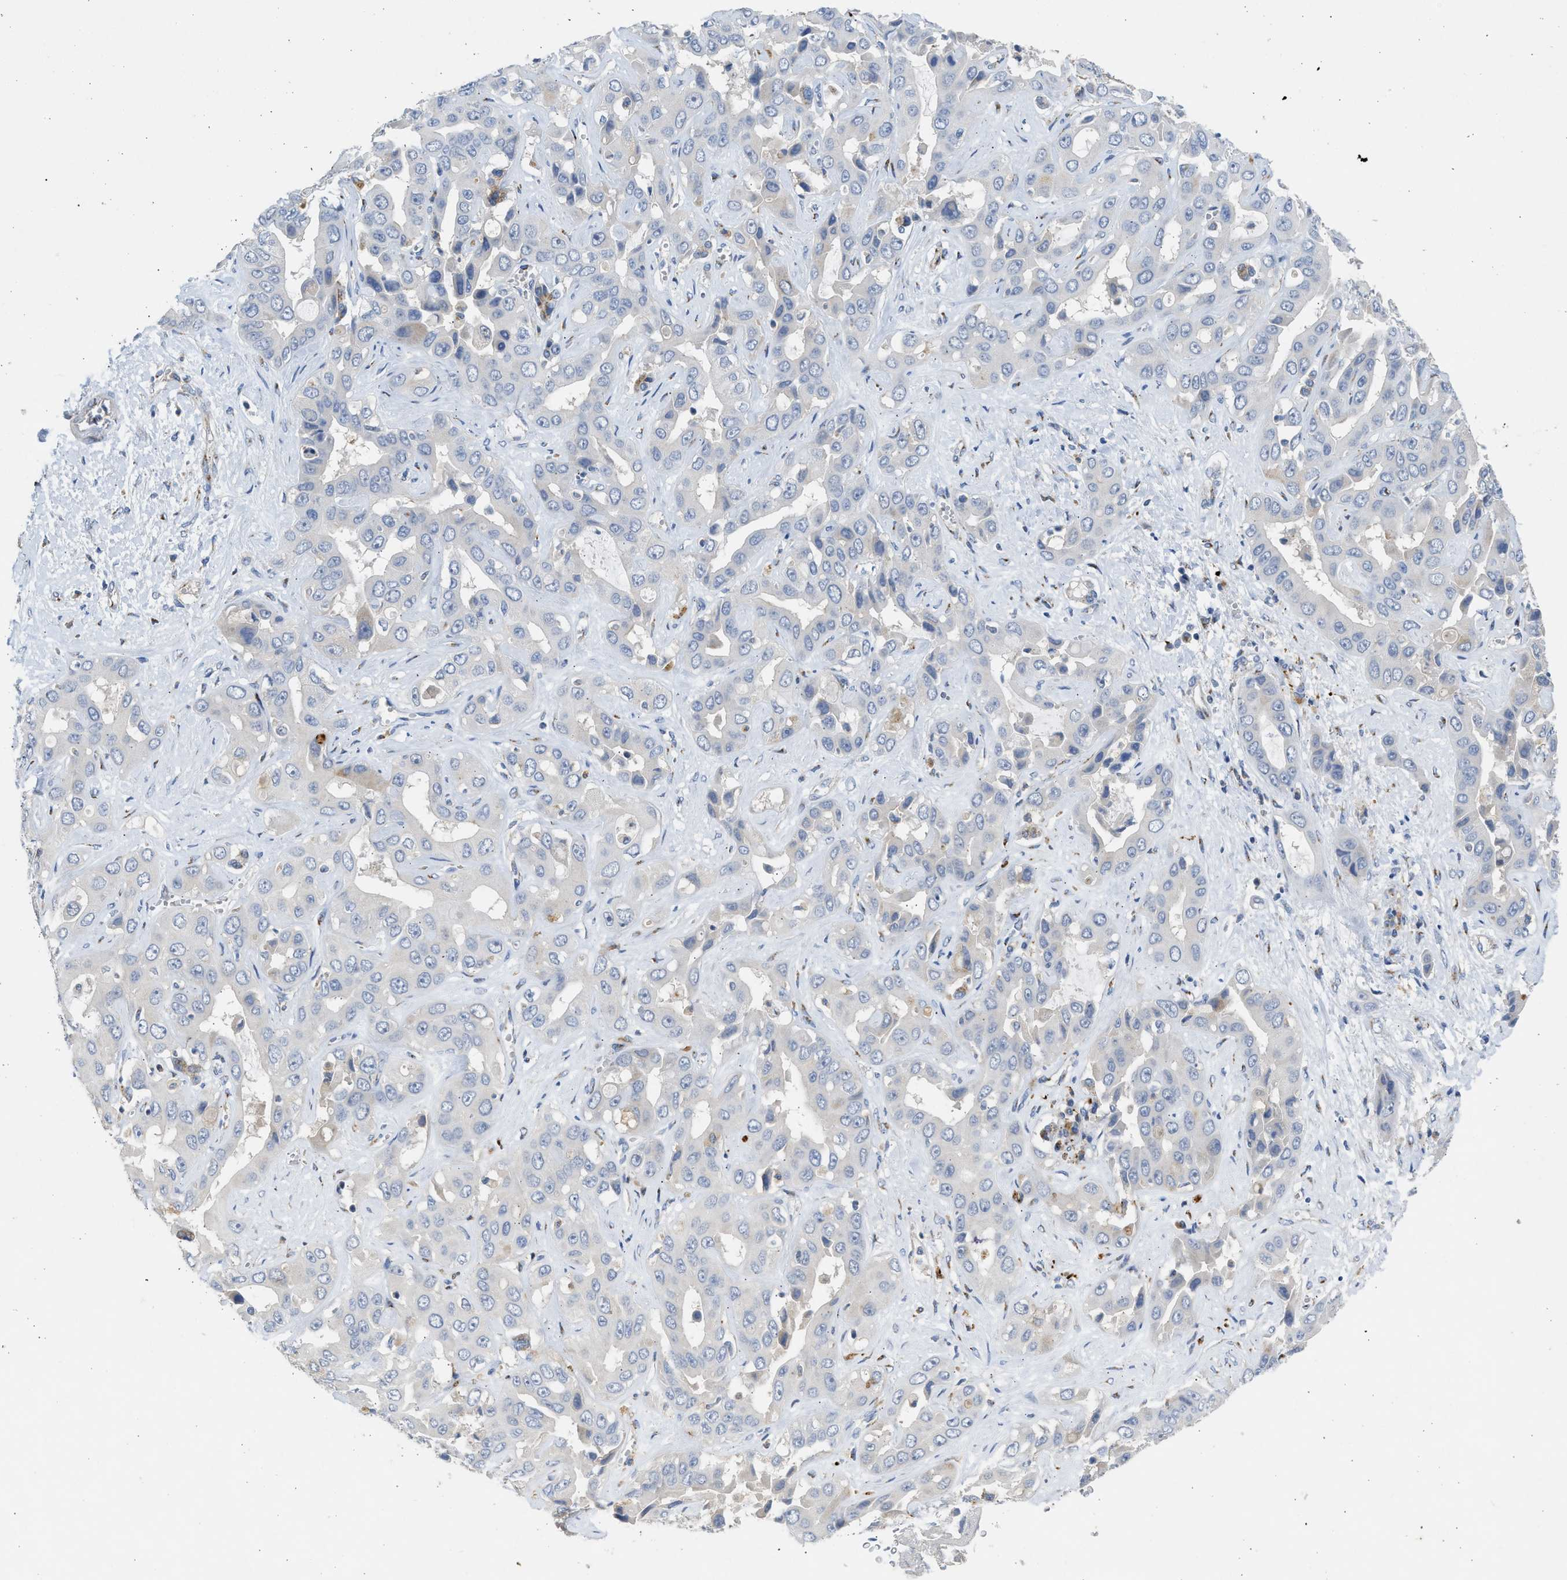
{"staining": {"intensity": "negative", "quantity": "none", "location": "none"}, "tissue": "liver cancer", "cell_type": "Tumor cells", "image_type": "cancer", "snomed": [{"axis": "morphology", "description": "Cholangiocarcinoma"}, {"axis": "topography", "description": "Liver"}], "caption": "Immunohistochemistry image of neoplastic tissue: human liver cancer (cholangiocarcinoma) stained with DAB (3,3'-diaminobenzidine) reveals no significant protein expression in tumor cells.", "gene": "IPO8", "patient": {"sex": "female", "age": 52}}